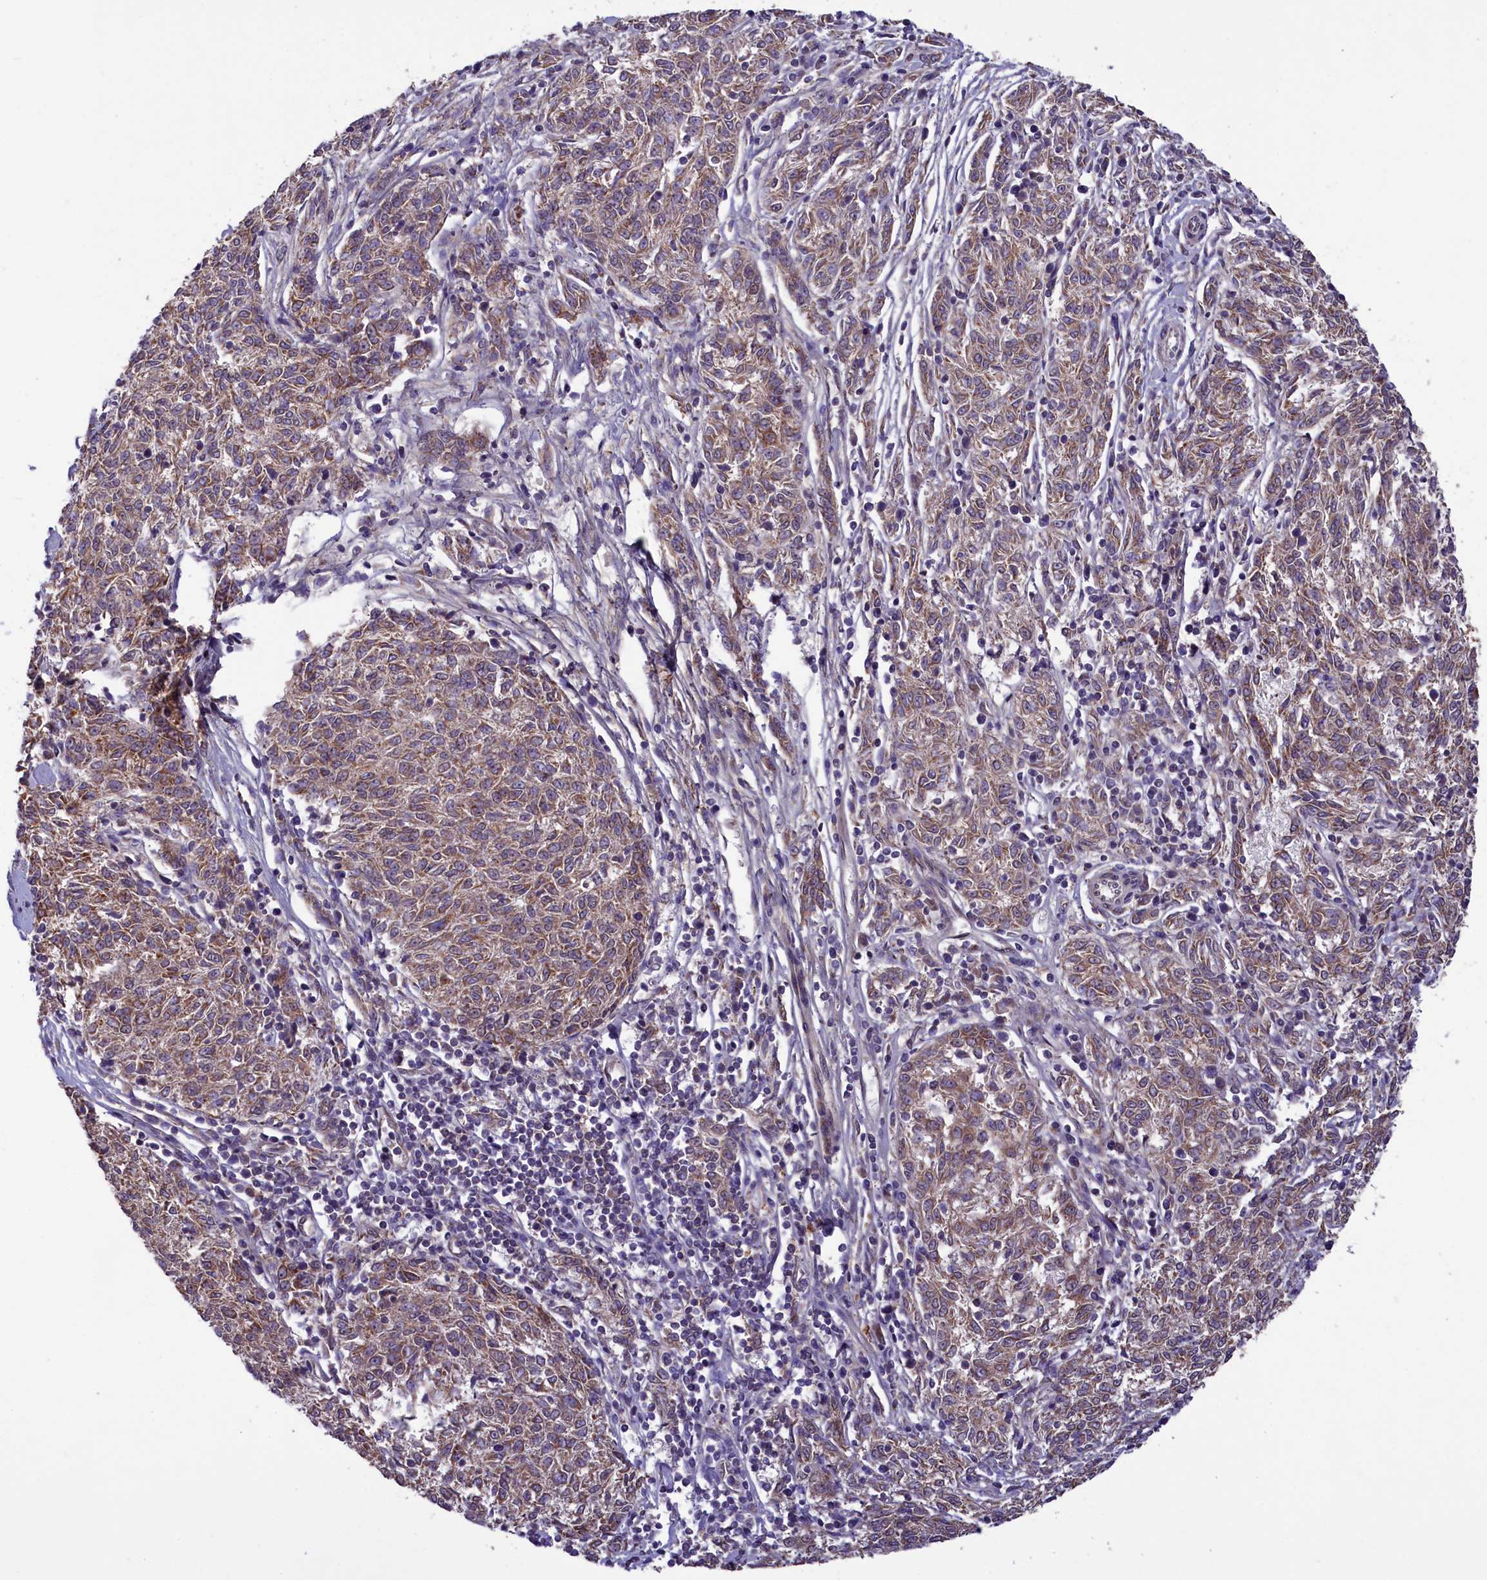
{"staining": {"intensity": "moderate", "quantity": ">75%", "location": "cytoplasmic/membranous"}, "tissue": "melanoma", "cell_type": "Tumor cells", "image_type": "cancer", "snomed": [{"axis": "morphology", "description": "Malignant melanoma, NOS"}, {"axis": "topography", "description": "Skin"}], "caption": "About >75% of tumor cells in human malignant melanoma display moderate cytoplasmic/membranous protein positivity as visualized by brown immunohistochemical staining.", "gene": "ACAD8", "patient": {"sex": "female", "age": 72}}